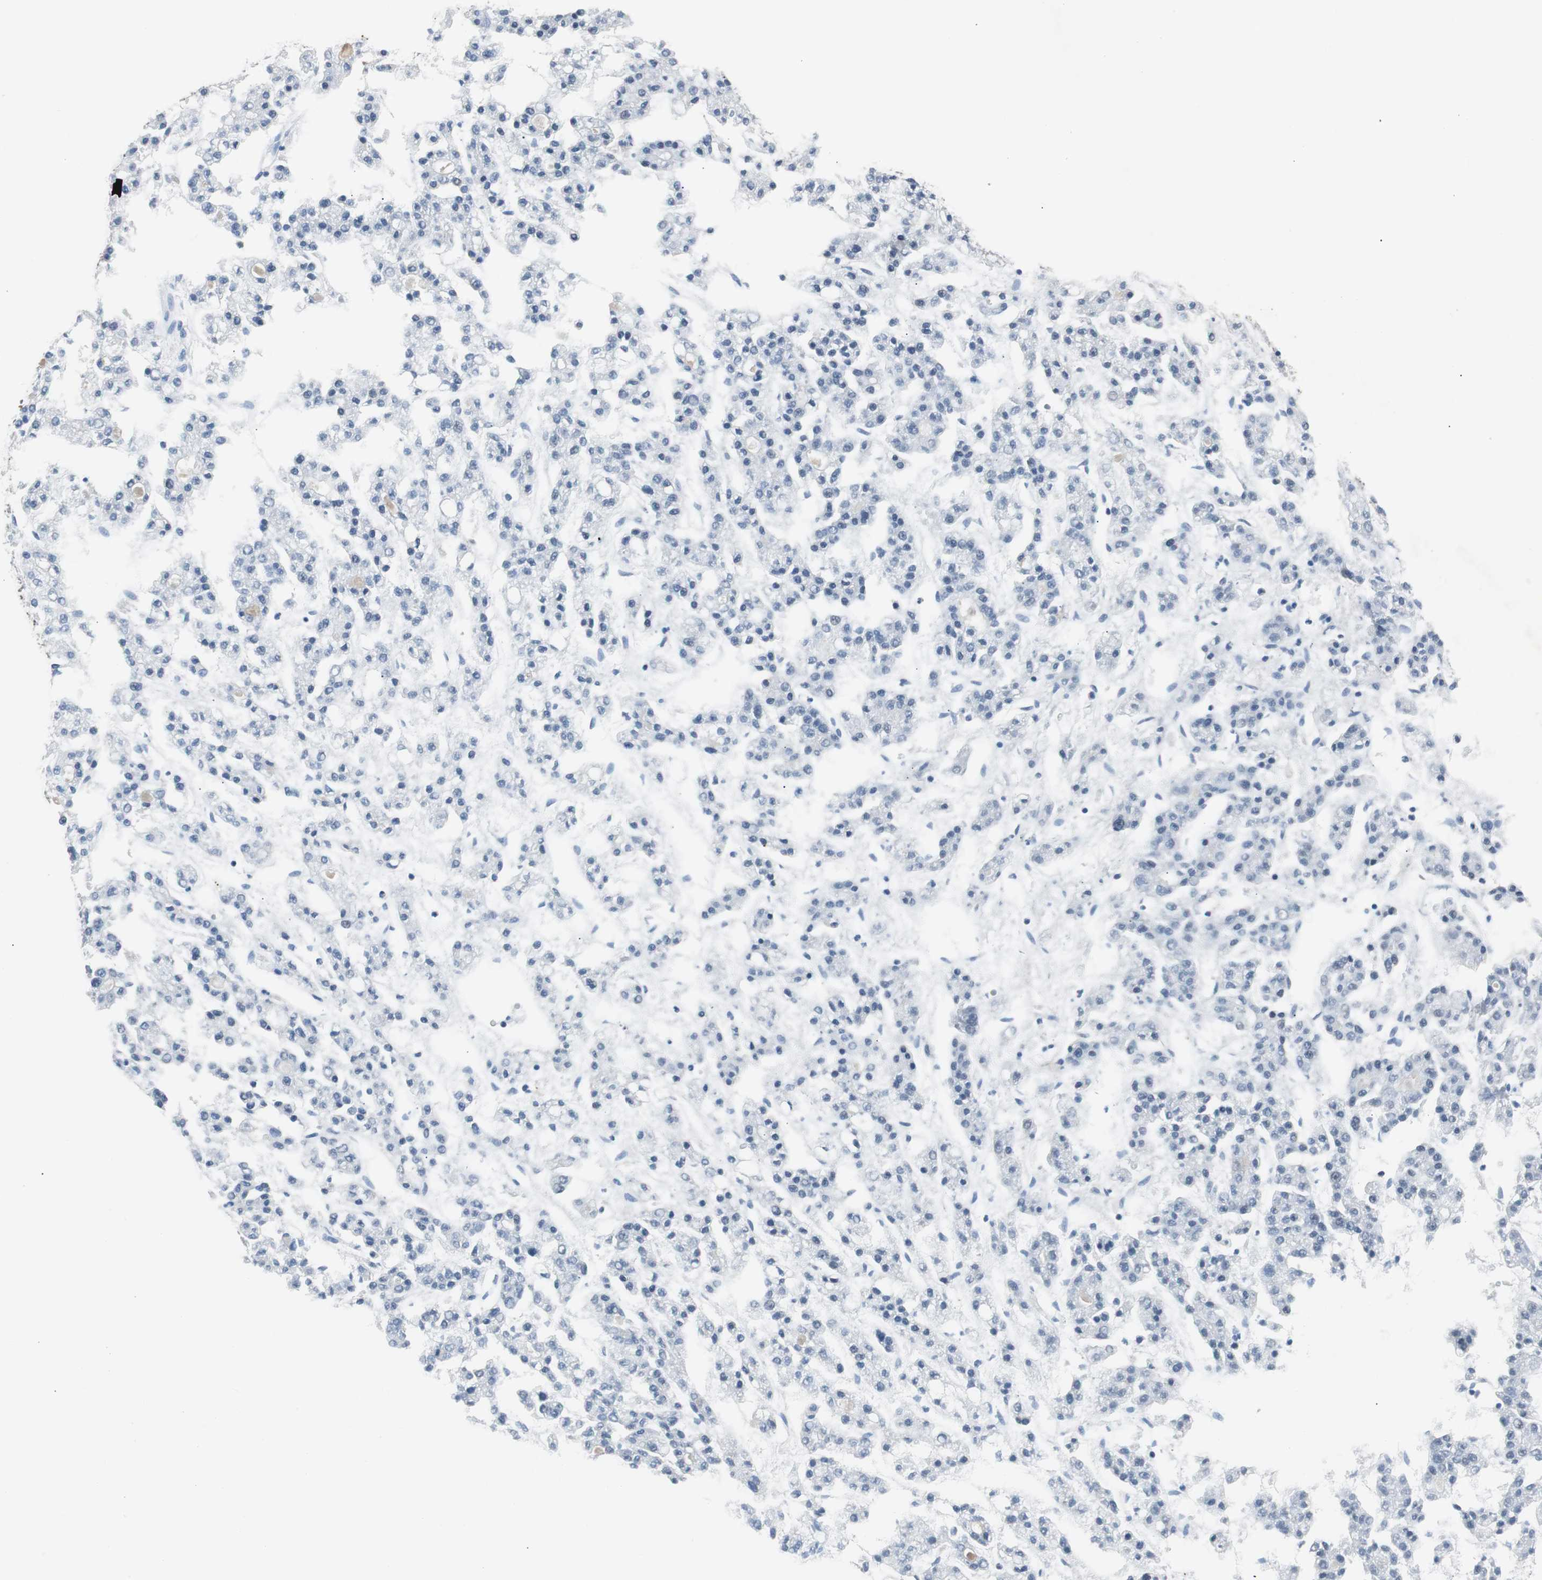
{"staining": {"intensity": "negative", "quantity": "none", "location": "none"}, "tissue": "liver cancer", "cell_type": "Tumor cells", "image_type": "cancer", "snomed": [{"axis": "morphology", "description": "Carcinoma, Hepatocellular, NOS"}, {"axis": "topography", "description": "Liver"}], "caption": "Immunohistochemistry photomicrograph of human liver cancer (hepatocellular carcinoma) stained for a protein (brown), which reveals no positivity in tumor cells.", "gene": "XRCC1", "patient": {"sex": "male", "age": 70}}